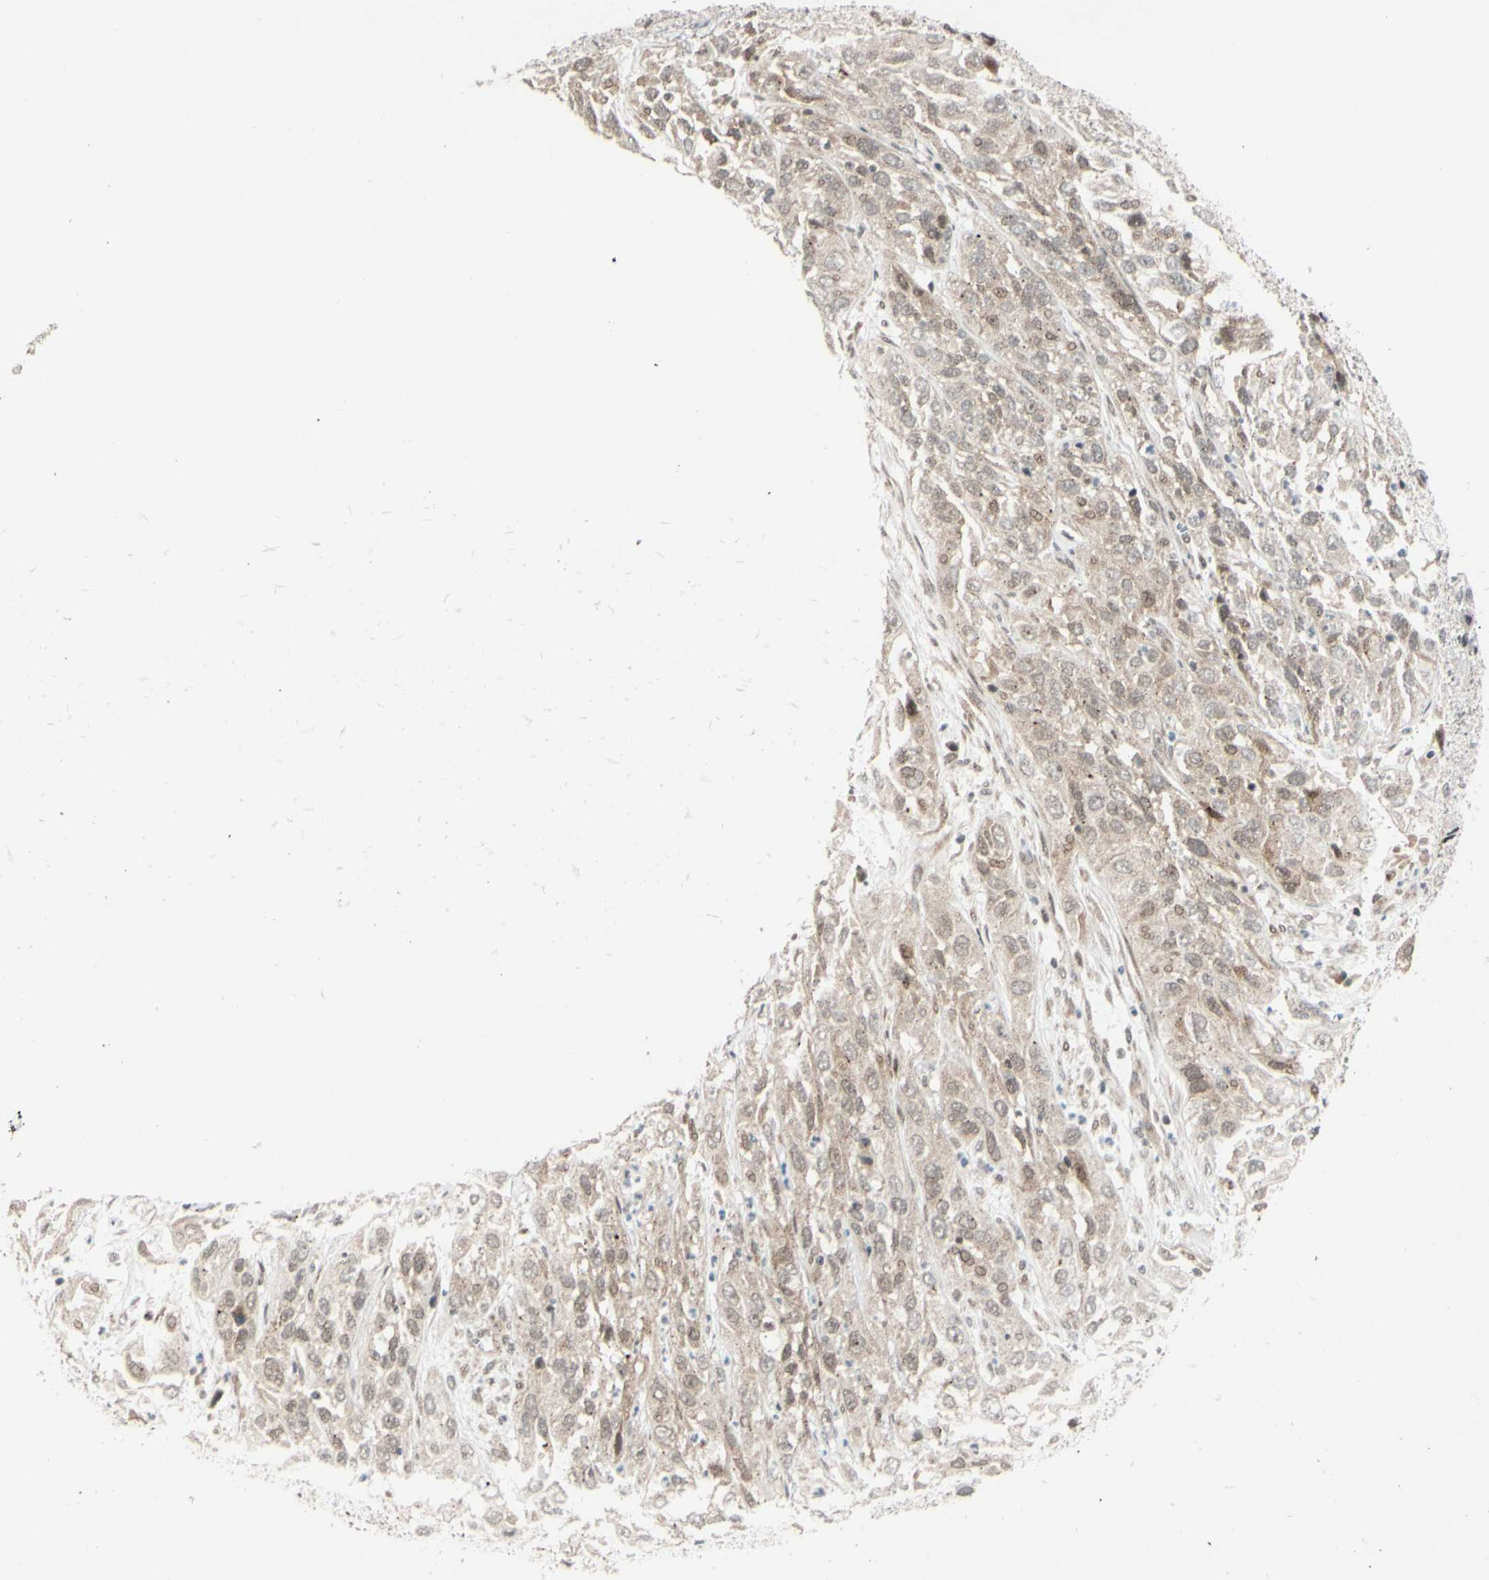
{"staining": {"intensity": "weak", "quantity": ">75%", "location": "cytoplasmic/membranous"}, "tissue": "cervical cancer", "cell_type": "Tumor cells", "image_type": "cancer", "snomed": [{"axis": "morphology", "description": "Squamous cell carcinoma, NOS"}, {"axis": "topography", "description": "Cervix"}], "caption": "Immunohistochemical staining of cervical squamous cell carcinoma shows weak cytoplasmic/membranous protein expression in about >75% of tumor cells. (DAB (3,3'-diaminobenzidine) IHC with brightfield microscopy, high magnification).", "gene": "BRMS1", "patient": {"sex": "female", "age": 32}}